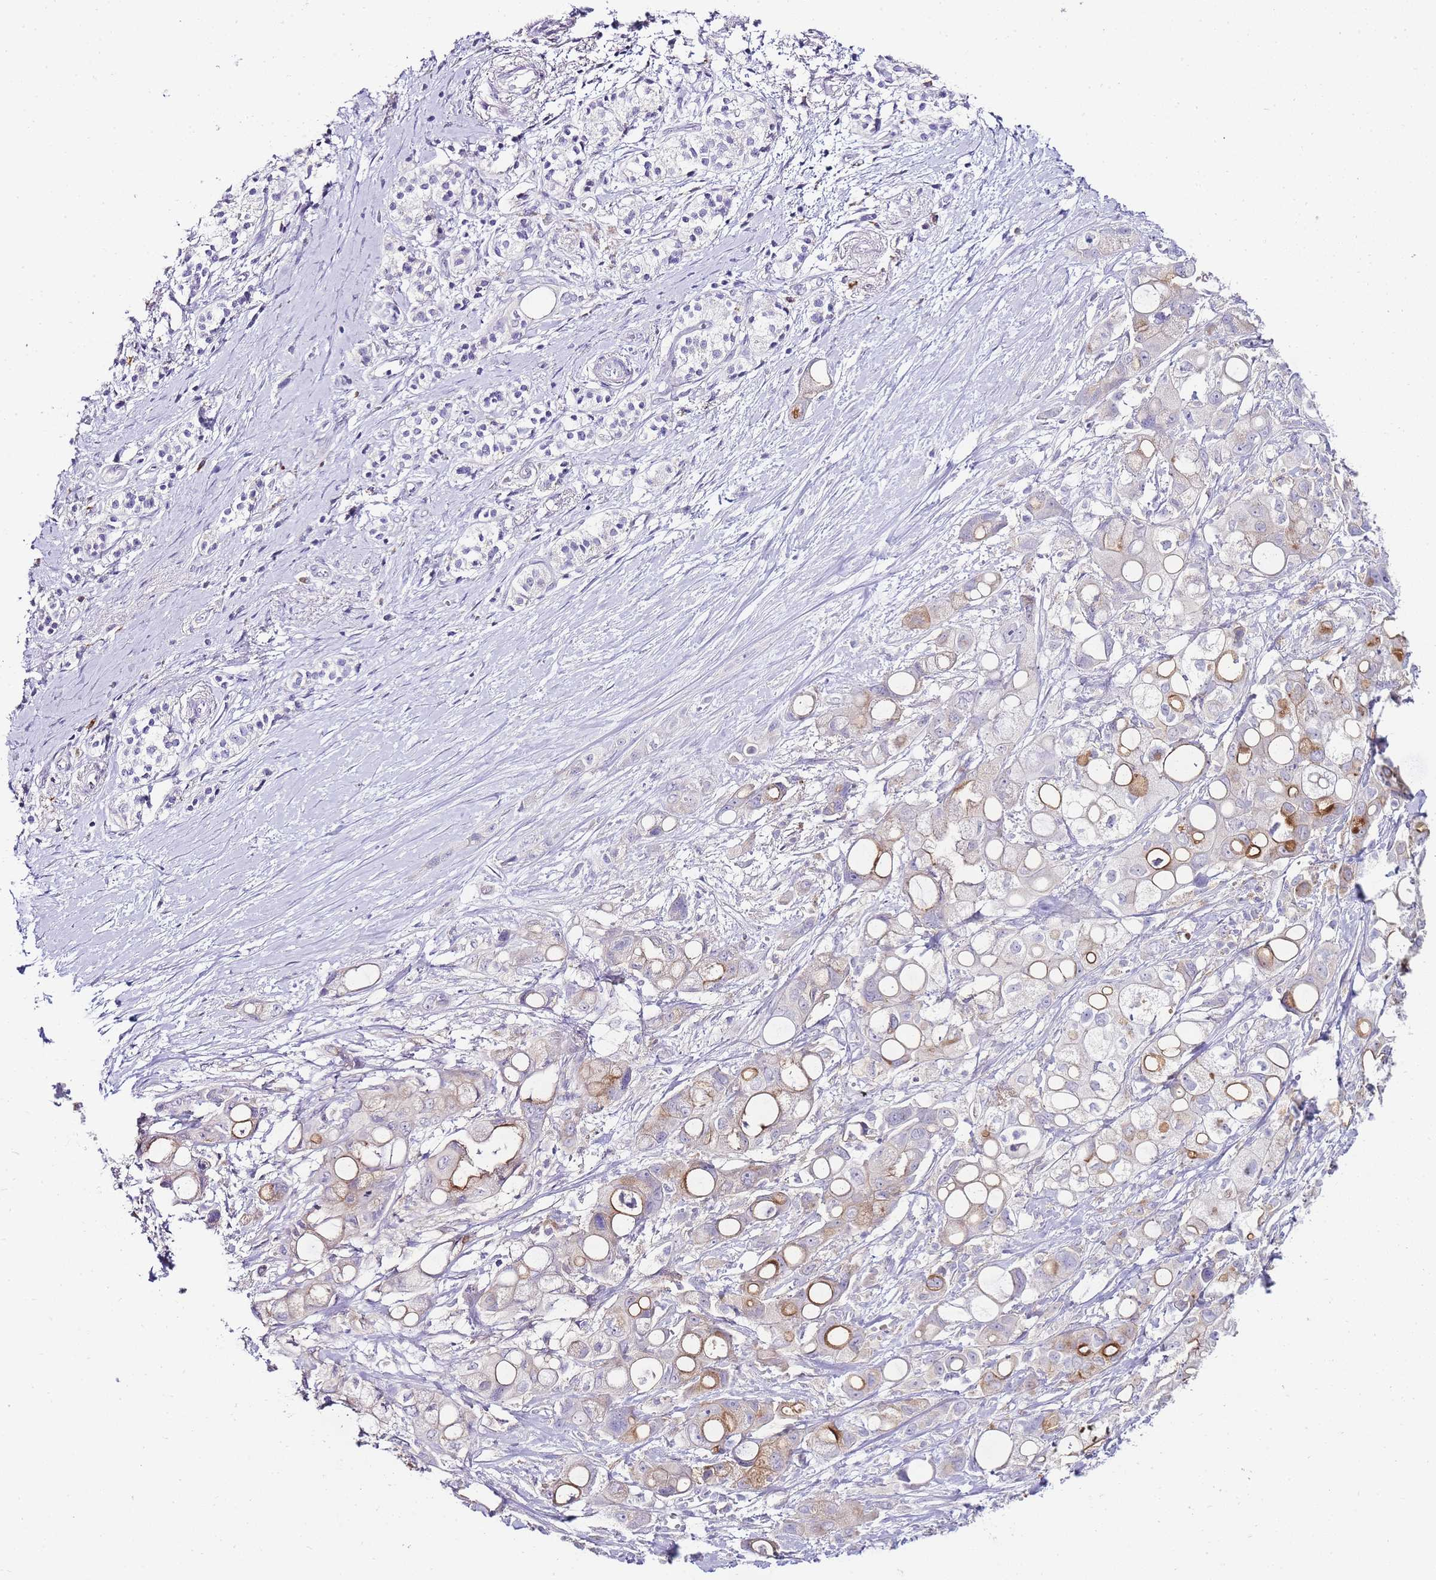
{"staining": {"intensity": "weak", "quantity": "<25%", "location": "cytoplasmic/membranous"}, "tissue": "pancreatic cancer", "cell_type": "Tumor cells", "image_type": "cancer", "snomed": [{"axis": "morphology", "description": "Adenocarcinoma, NOS"}, {"axis": "topography", "description": "Pancreas"}], "caption": "A high-resolution photomicrograph shows IHC staining of pancreatic cancer, which reveals no significant staining in tumor cells.", "gene": "DPP4", "patient": {"sex": "male", "age": 68}}